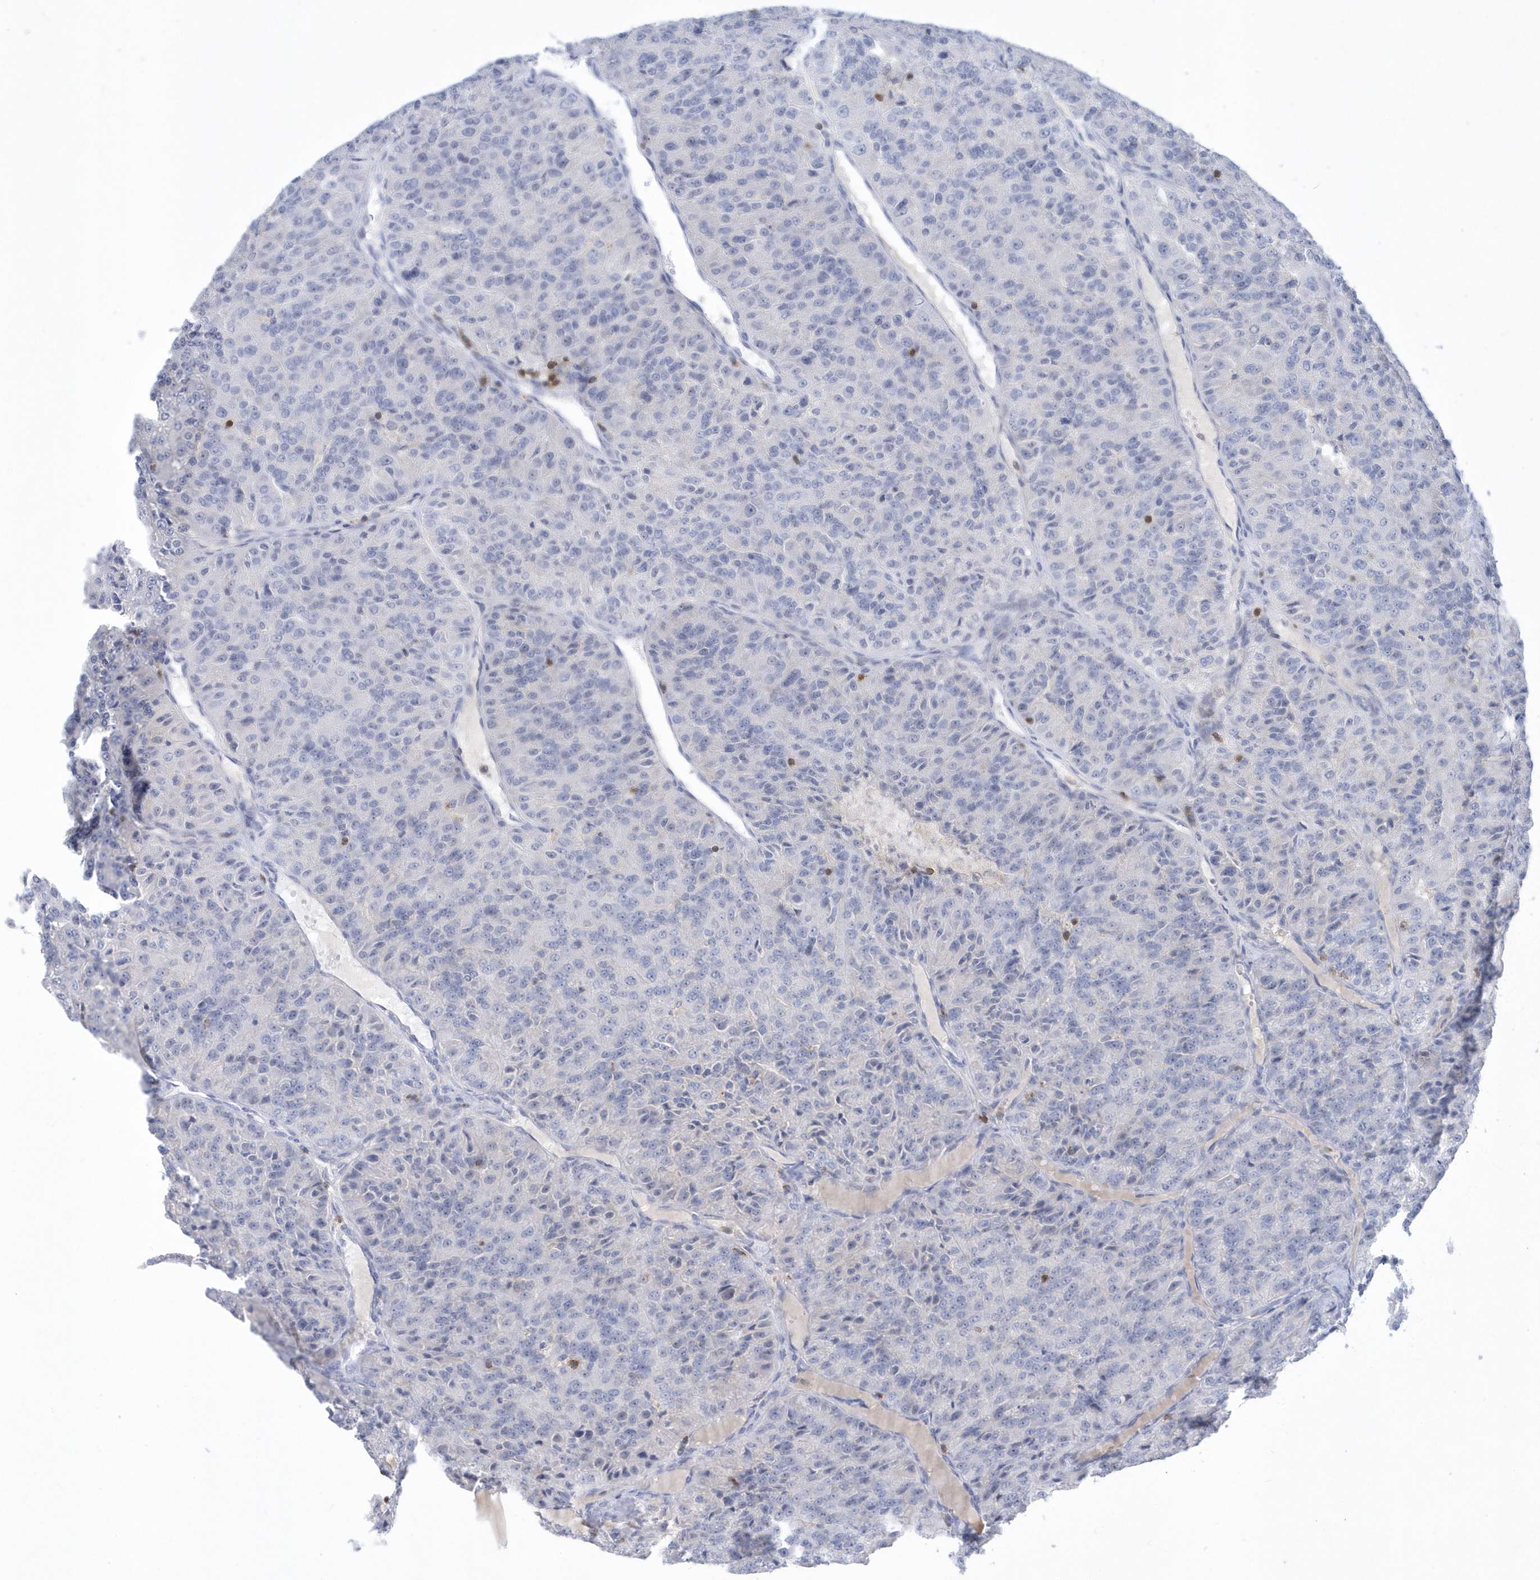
{"staining": {"intensity": "negative", "quantity": "none", "location": "none"}, "tissue": "renal cancer", "cell_type": "Tumor cells", "image_type": "cancer", "snomed": [{"axis": "morphology", "description": "Adenocarcinoma, NOS"}, {"axis": "topography", "description": "Kidney"}], "caption": "Tumor cells are negative for brown protein staining in renal cancer (adenocarcinoma). (Immunohistochemistry, brightfield microscopy, high magnification).", "gene": "PSD4", "patient": {"sex": "female", "age": 63}}